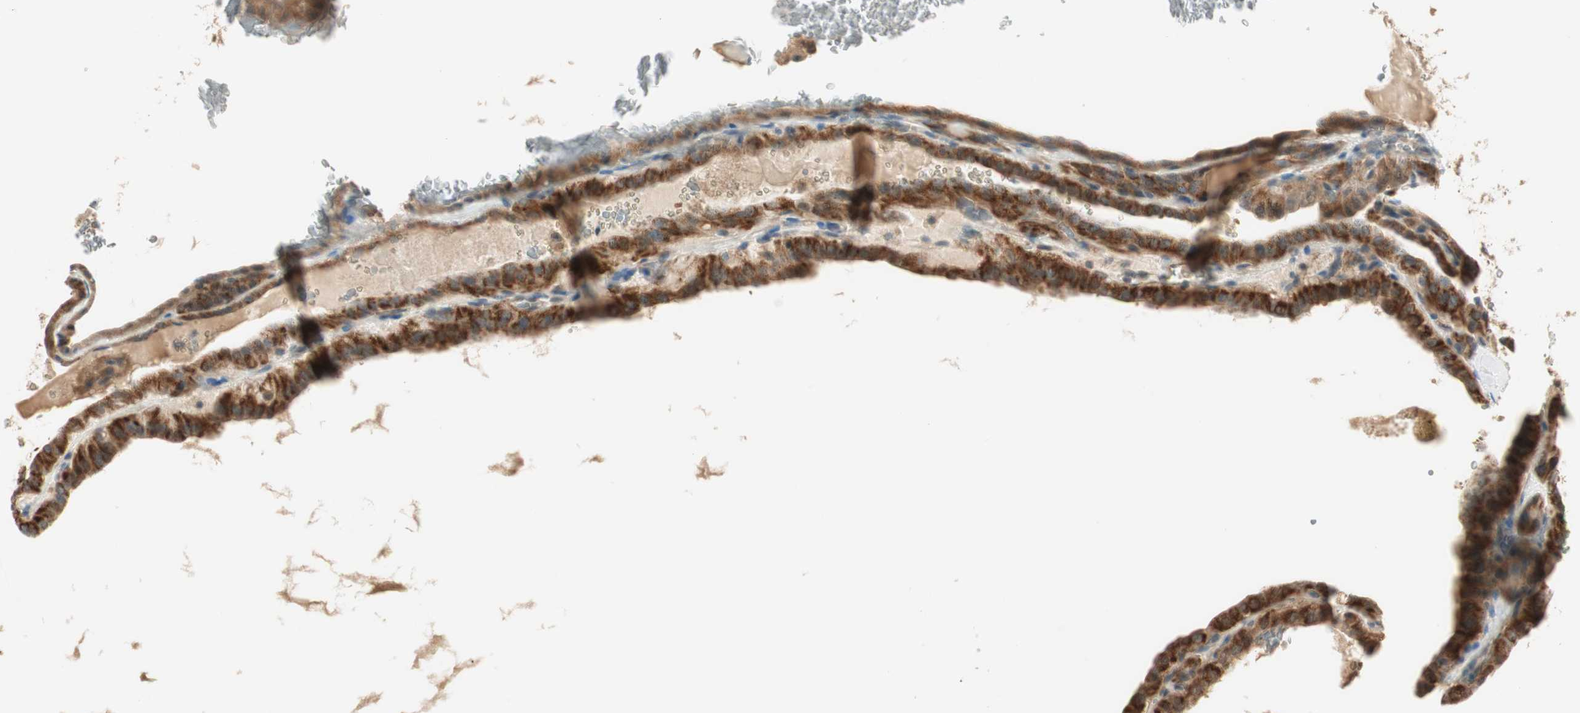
{"staining": {"intensity": "strong", "quantity": "25%-75%", "location": "cytoplasmic/membranous"}, "tissue": "thyroid cancer", "cell_type": "Tumor cells", "image_type": "cancer", "snomed": [{"axis": "morphology", "description": "Papillary adenocarcinoma, NOS"}, {"axis": "topography", "description": "Thyroid gland"}], "caption": "A high-resolution micrograph shows IHC staining of thyroid papillary adenocarcinoma, which shows strong cytoplasmic/membranous staining in approximately 25%-75% of tumor cells.", "gene": "IPO5", "patient": {"sex": "male", "age": 77}}